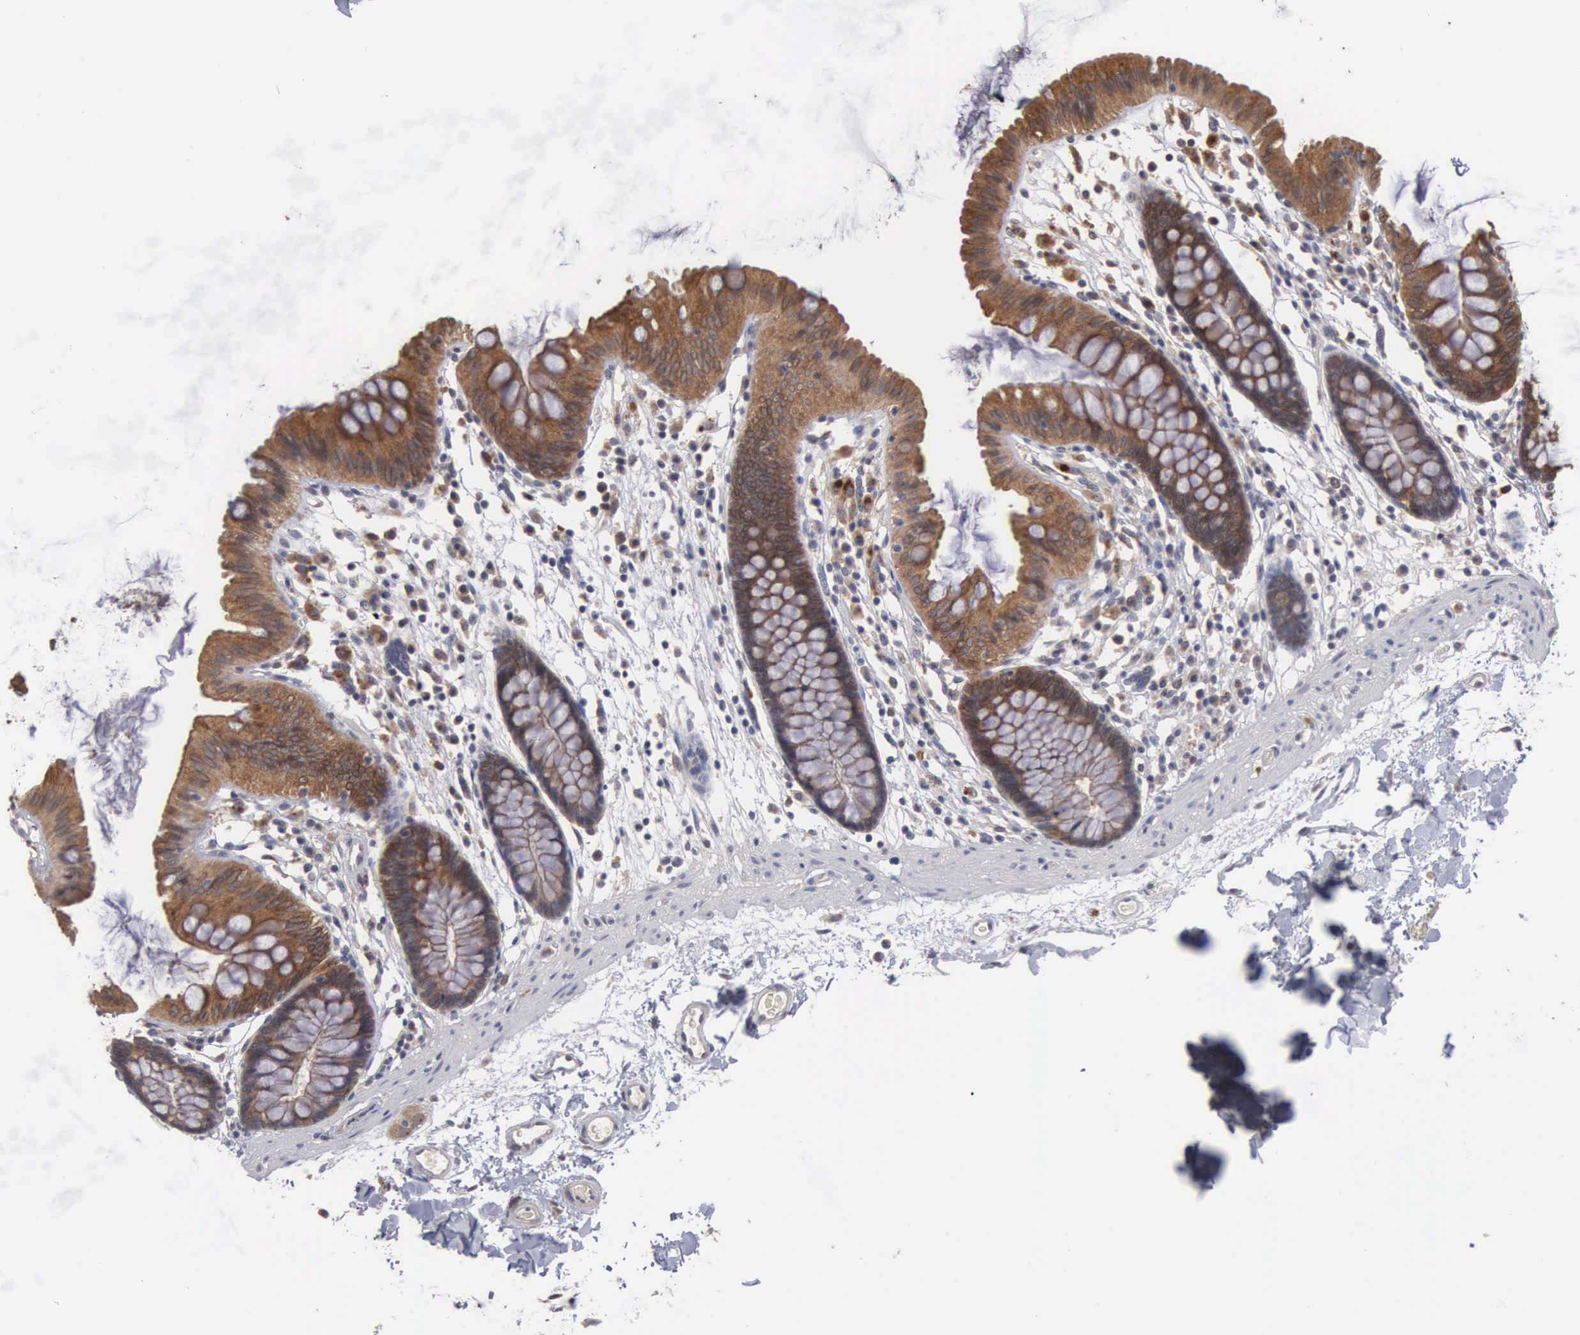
{"staining": {"intensity": "negative", "quantity": "none", "location": "none"}, "tissue": "colon", "cell_type": "Endothelial cells", "image_type": "normal", "snomed": [{"axis": "morphology", "description": "Normal tissue, NOS"}, {"axis": "topography", "description": "Colon"}], "caption": "Protein analysis of benign colon displays no significant positivity in endothelial cells. (DAB (3,3'-diaminobenzidine) immunohistochemistry (IHC), high magnification).", "gene": "AMN", "patient": {"sex": "male", "age": 54}}